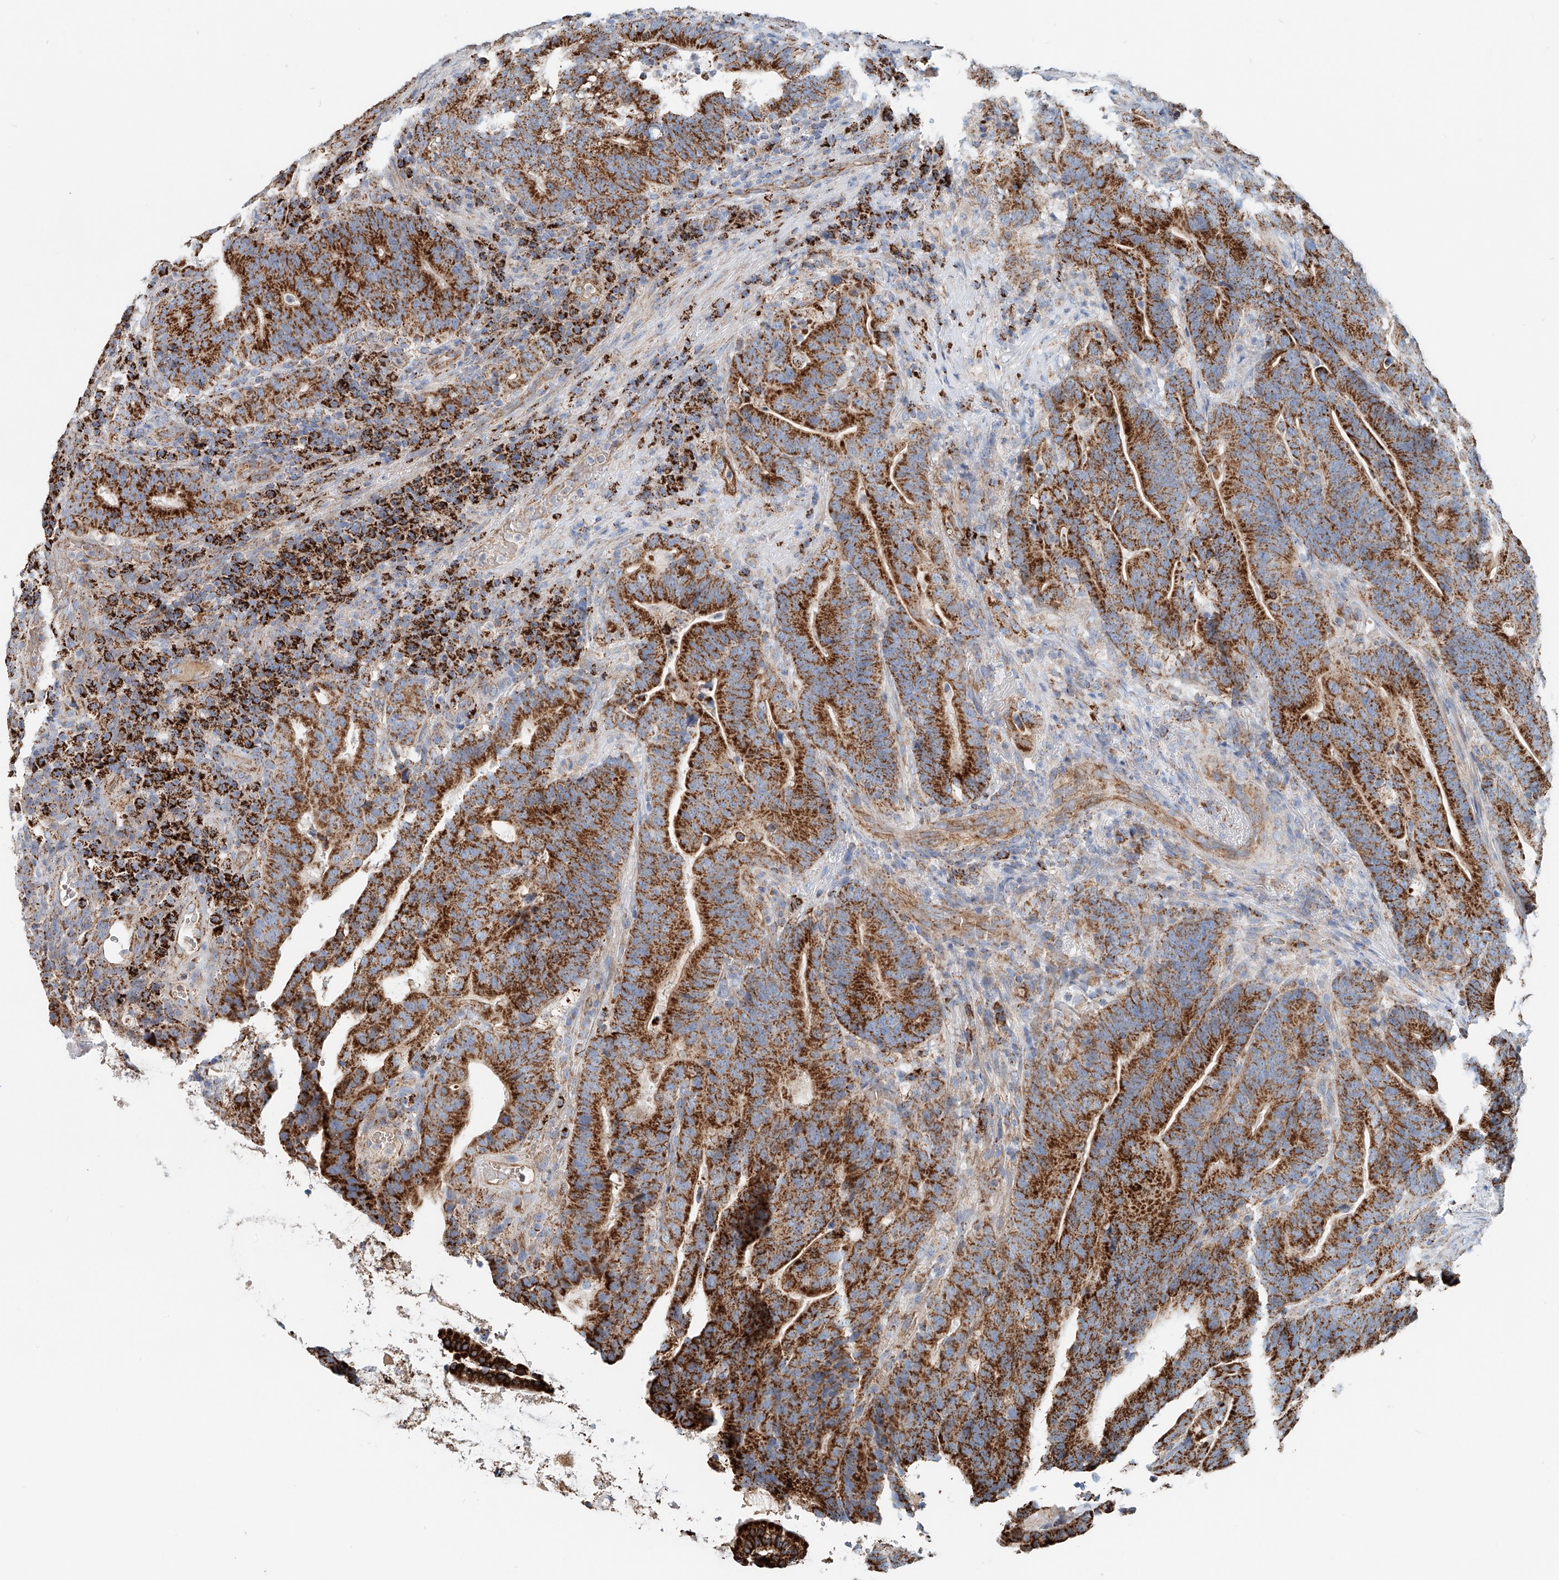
{"staining": {"intensity": "strong", "quantity": ">75%", "location": "cytoplasmic/membranous"}, "tissue": "colorectal cancer", "cell_type": "Tumor cells", "image_type": "cancer", "snomed": [{"axis": "morphology", "description": "Adenocarcinoma, NOS"}, {"axis": "topography", "description": "Colon"}], "caption": "Tumor cells exhibit high levels of strong cytoplasmic/membranous expression in about >75% of cells in human colorectal cancer (adenocarcinoma). The protein of interest is stained brown, and the nuclei are stained in blue (DAB IHC with brightfield microscopy, high magnification).", "gene": "CARD10", "patient": {"sex": "female", "age": 66}}